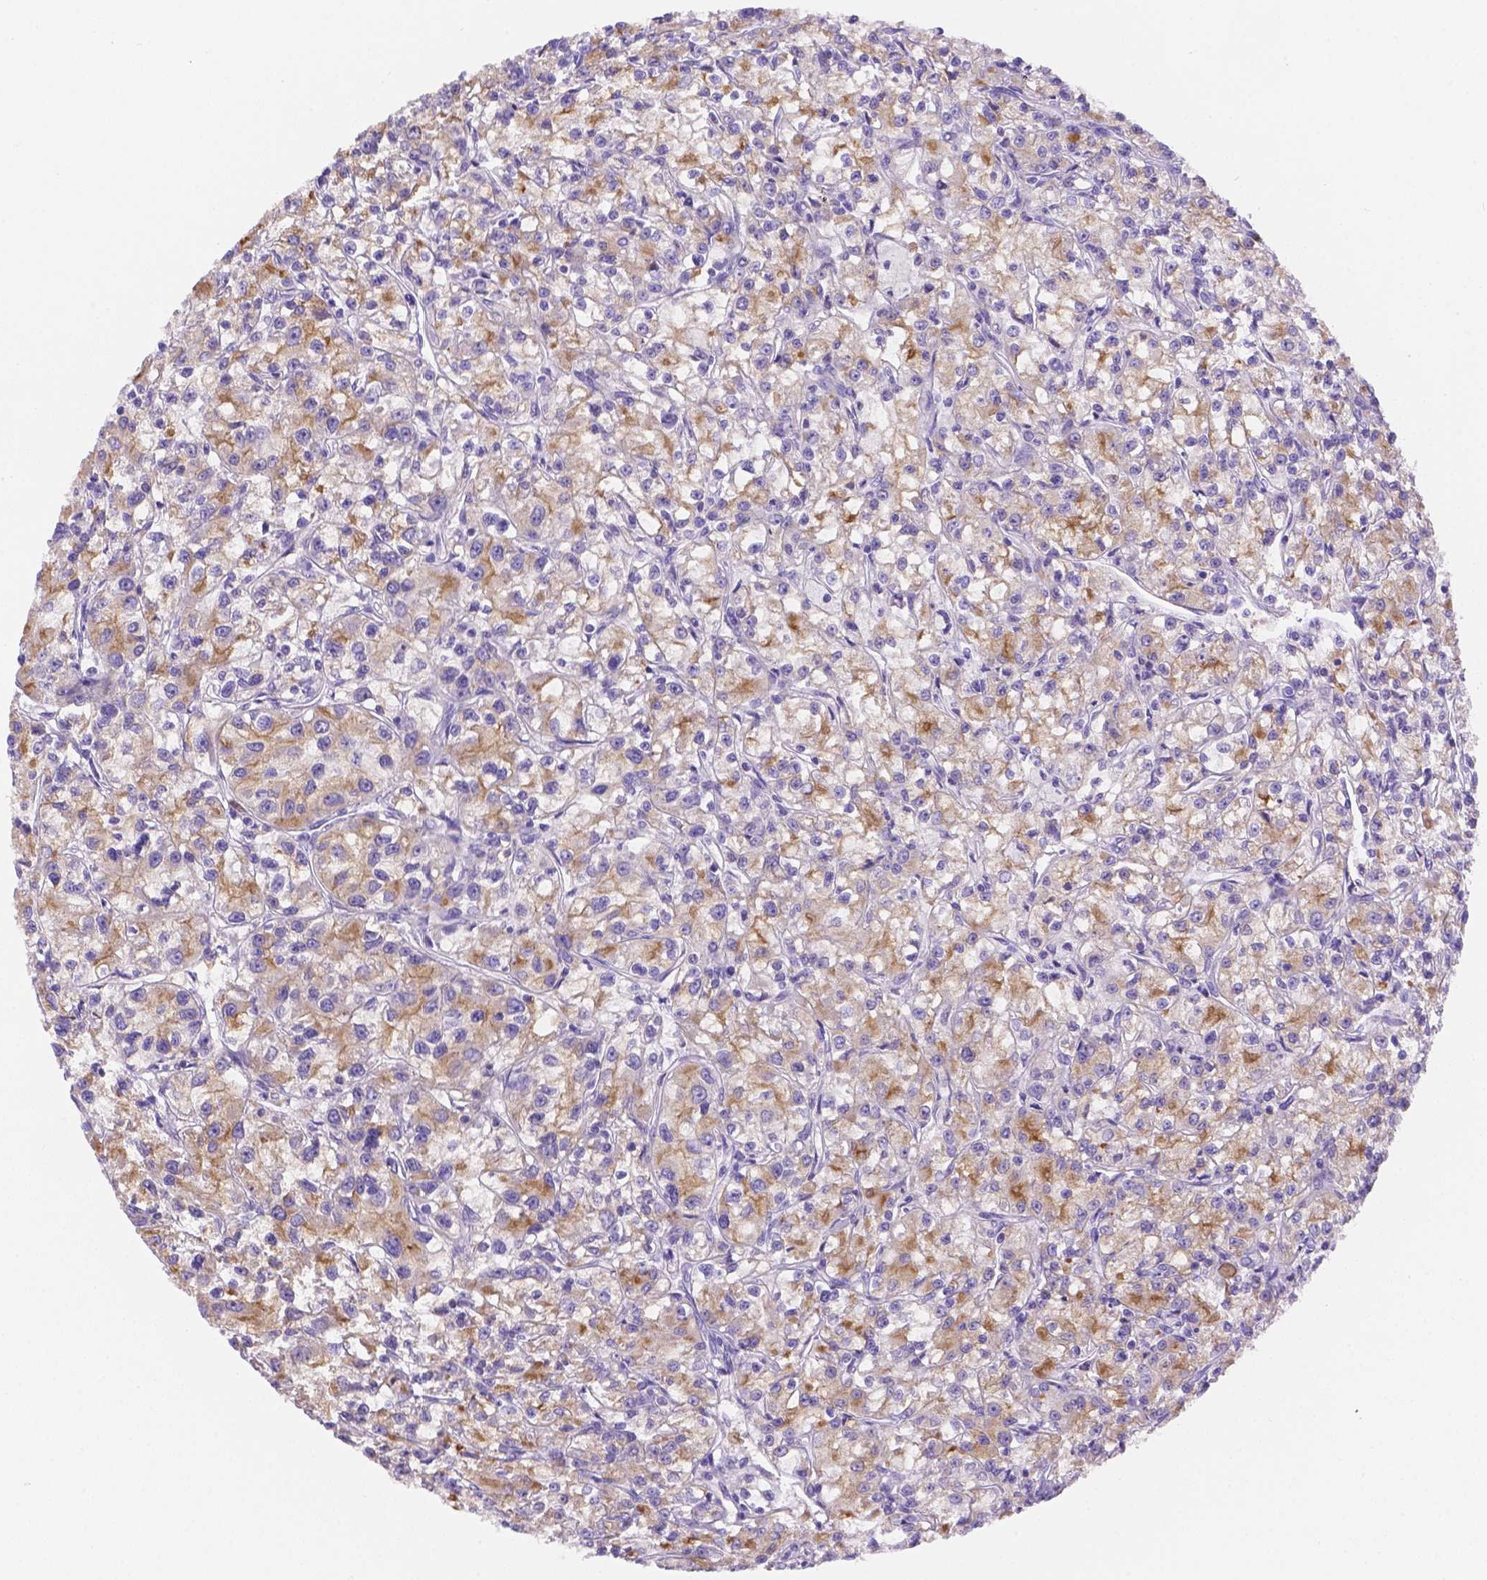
{"staining": {"intensity": "weak", "quantity": "25%-75%", "location": "cytoplasmic/membranous"}, "tissue": "renal cancer", "cell_type": "Tumor cells", "image_type": "cancer", "snomed": [{"axis": "morphology", "description": "Adenocarcinoma, NOS"}, {"axis": "topography", "description": "Kidney"}], "caption": "A histopathology image showing weak cytoplasmic/membranous expression in about 25%-75% of tumor cells in adenocarcinoma (renal), as visualized by brown immunohistochemical staining.", "gene": "NXPE2", "patient": {"sex": "female", "age": 59}}